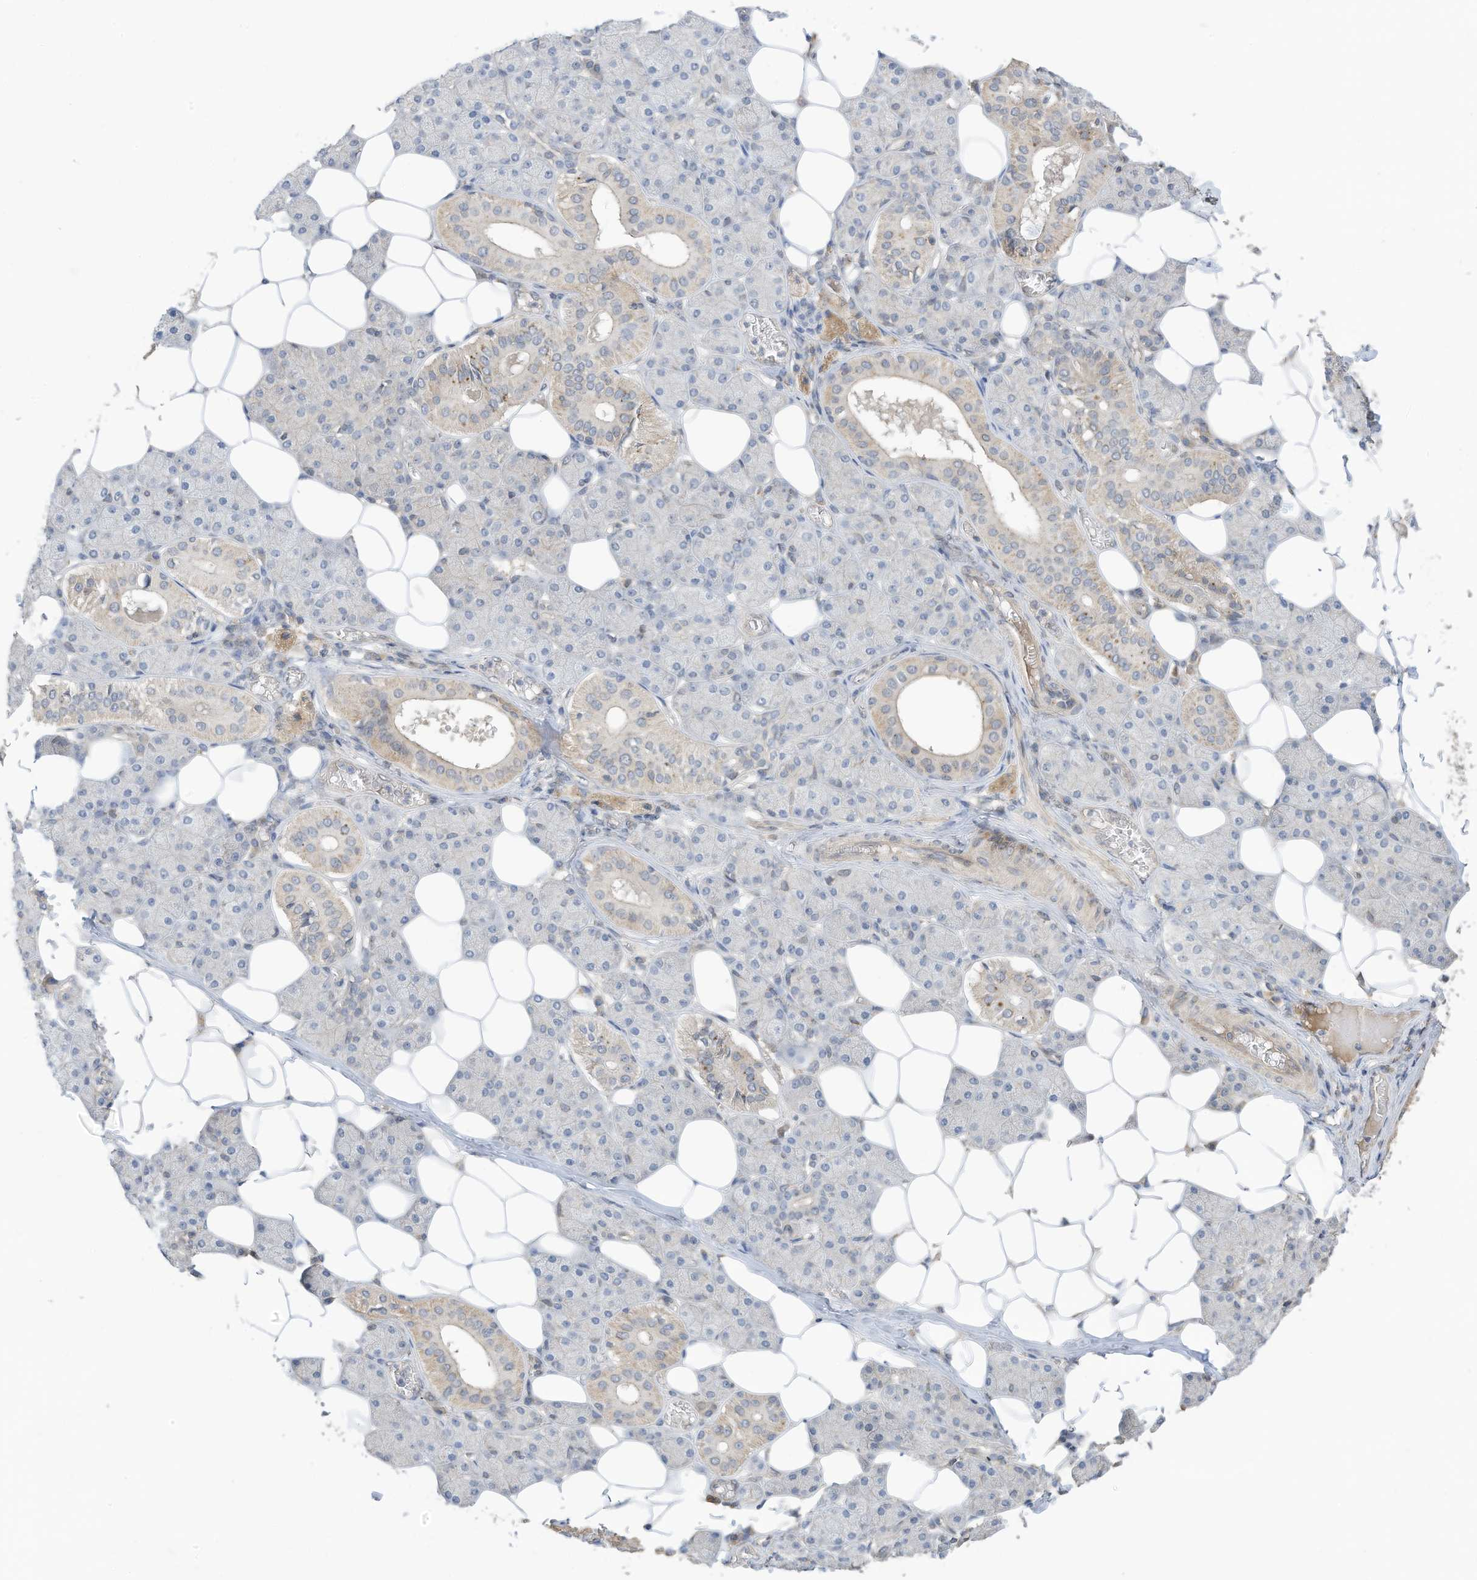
{"staining": {"intensity": "moderate", "quantity": "<25%", "location": "cytoplasmic/membranous"}, "tissue": "salivary gland", "cell_type": "Glandular cells", "image_type": "normal", "snomed": [{"axis": "morphology", "description": "Normal tissue, NOS"}, {"axis": "topography", "description": "Salivary gland"}], "caption": "The image reveals a brown stain indicating the presence of a protein in the cytoplasmic/membranous of glandular cells in salivary gland. Nuclei are stained in blue.", "gene": "REC8", "patient": {"sex": "female", "age": 33}}